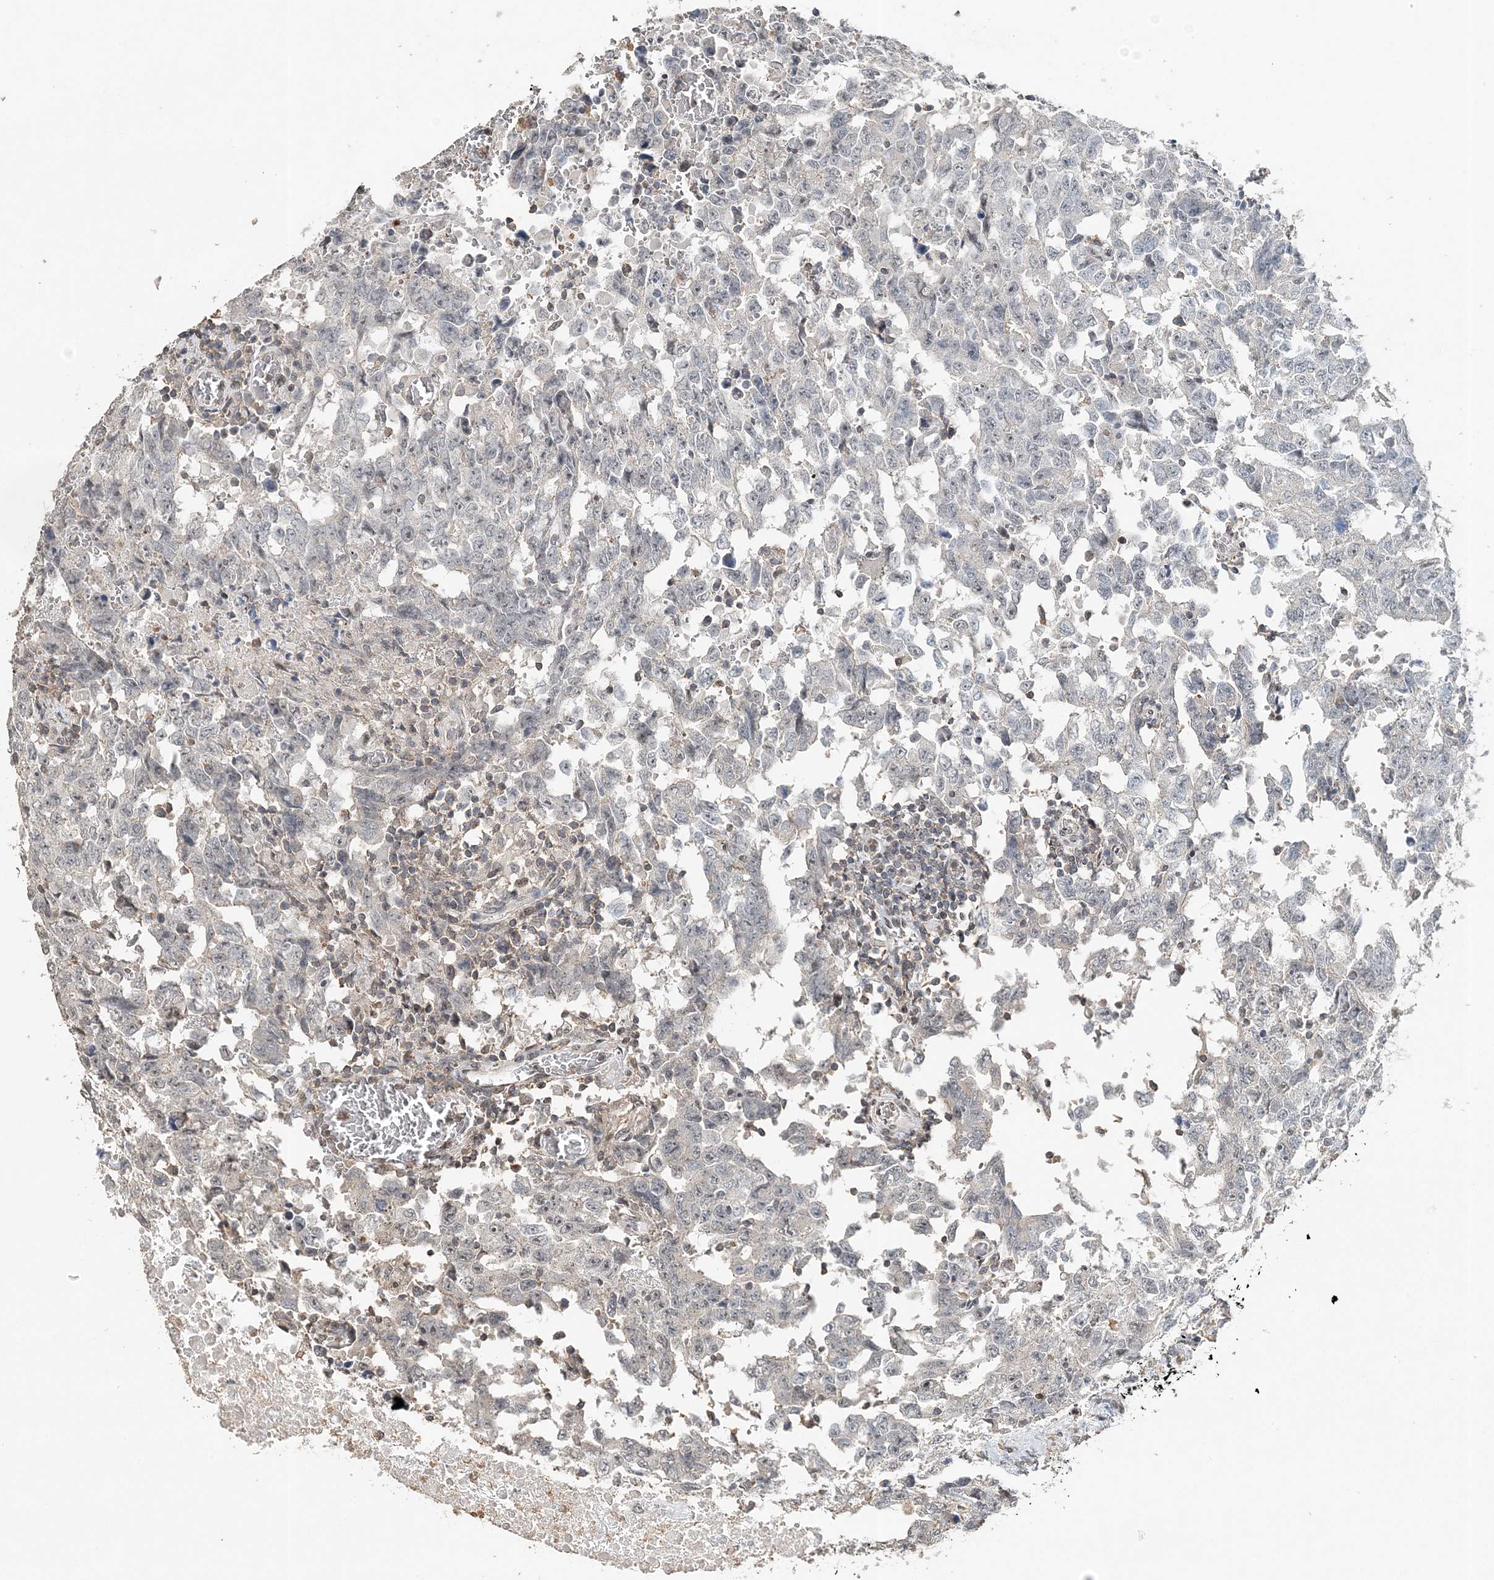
{"staining": {"intensity": "weak", "quantity": "<25%", "location": "nuclear"}, "tissue": "testis cancer", "cell_type": "Tumor cells", "image_type": "cancer", "snomed": [{"axis": "morphology", "description": "Carcinoma, Embryonal, NOS"}, {"axis": "topography", "description": "Testis"}], "caption": "DAB immunohistochemical staining of human testis cancer demonstrates no significant positivity in tumor cells. (DAB immunohistochemistry (IHC) visualized using brightfield microscopy, high magnification).", "gene": "FAM110A", "patient": {"sex": "male", "age": 26}}